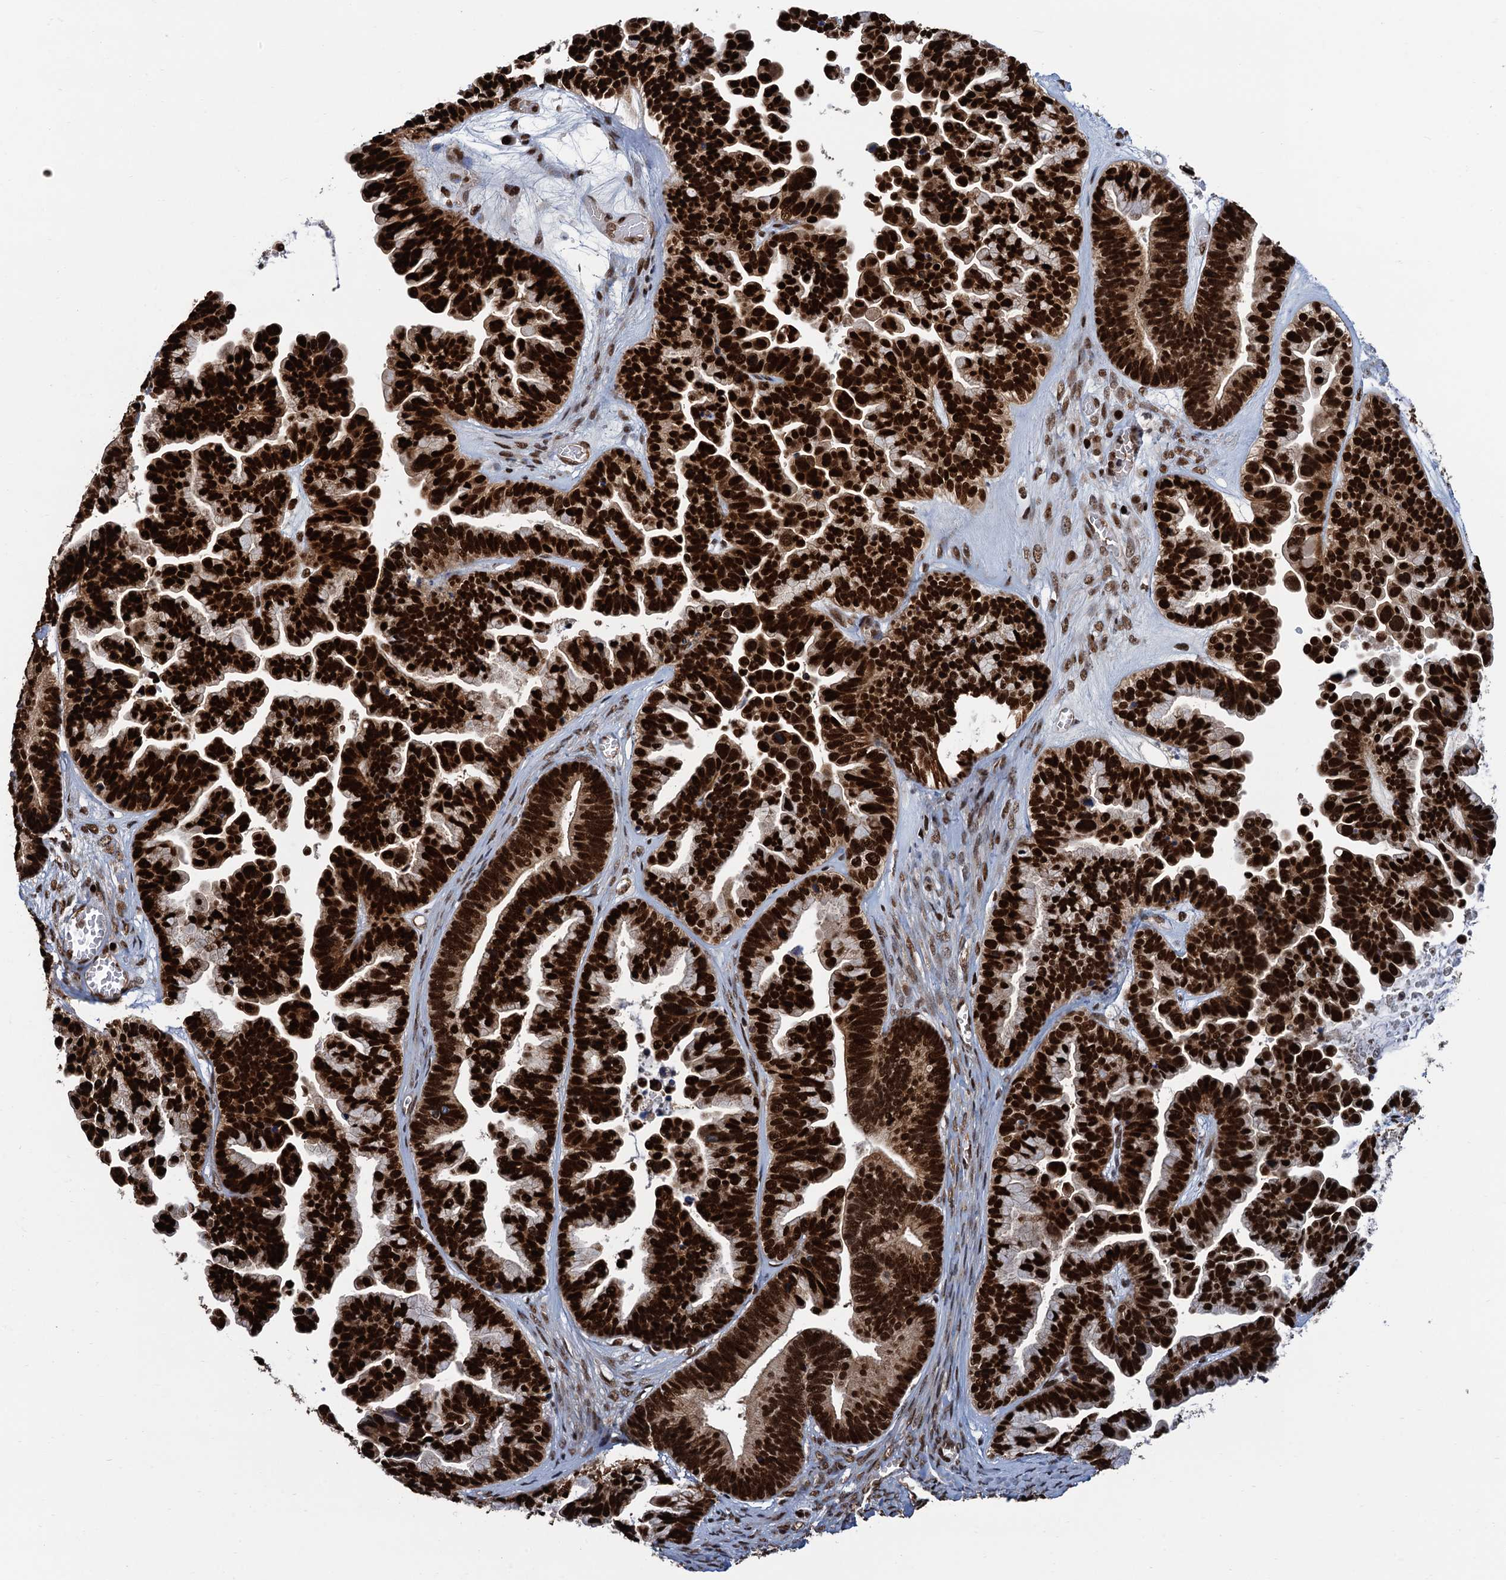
{"staining": {"intensity": "strong", "quantity": ">75%", "location": "nuclear"}, "tissue": "ovarian cancer", "cell_type": "Tumor cells", "image_type": "cancer", "snomed": [{"axis": "morphology", "description": "Cystadenocarcinoma, serous, NOS"}, {"axis": "topography", "description": "Ovary"}], "caption": "Immunohistochemical staining of ovarian serous cystadenocarcinoma reveals high levels of strong nuclear staining in approximately >75% of tumor cells.", "gene": "PPP4R1", "patient": {"sex": "female", "age": 56}}